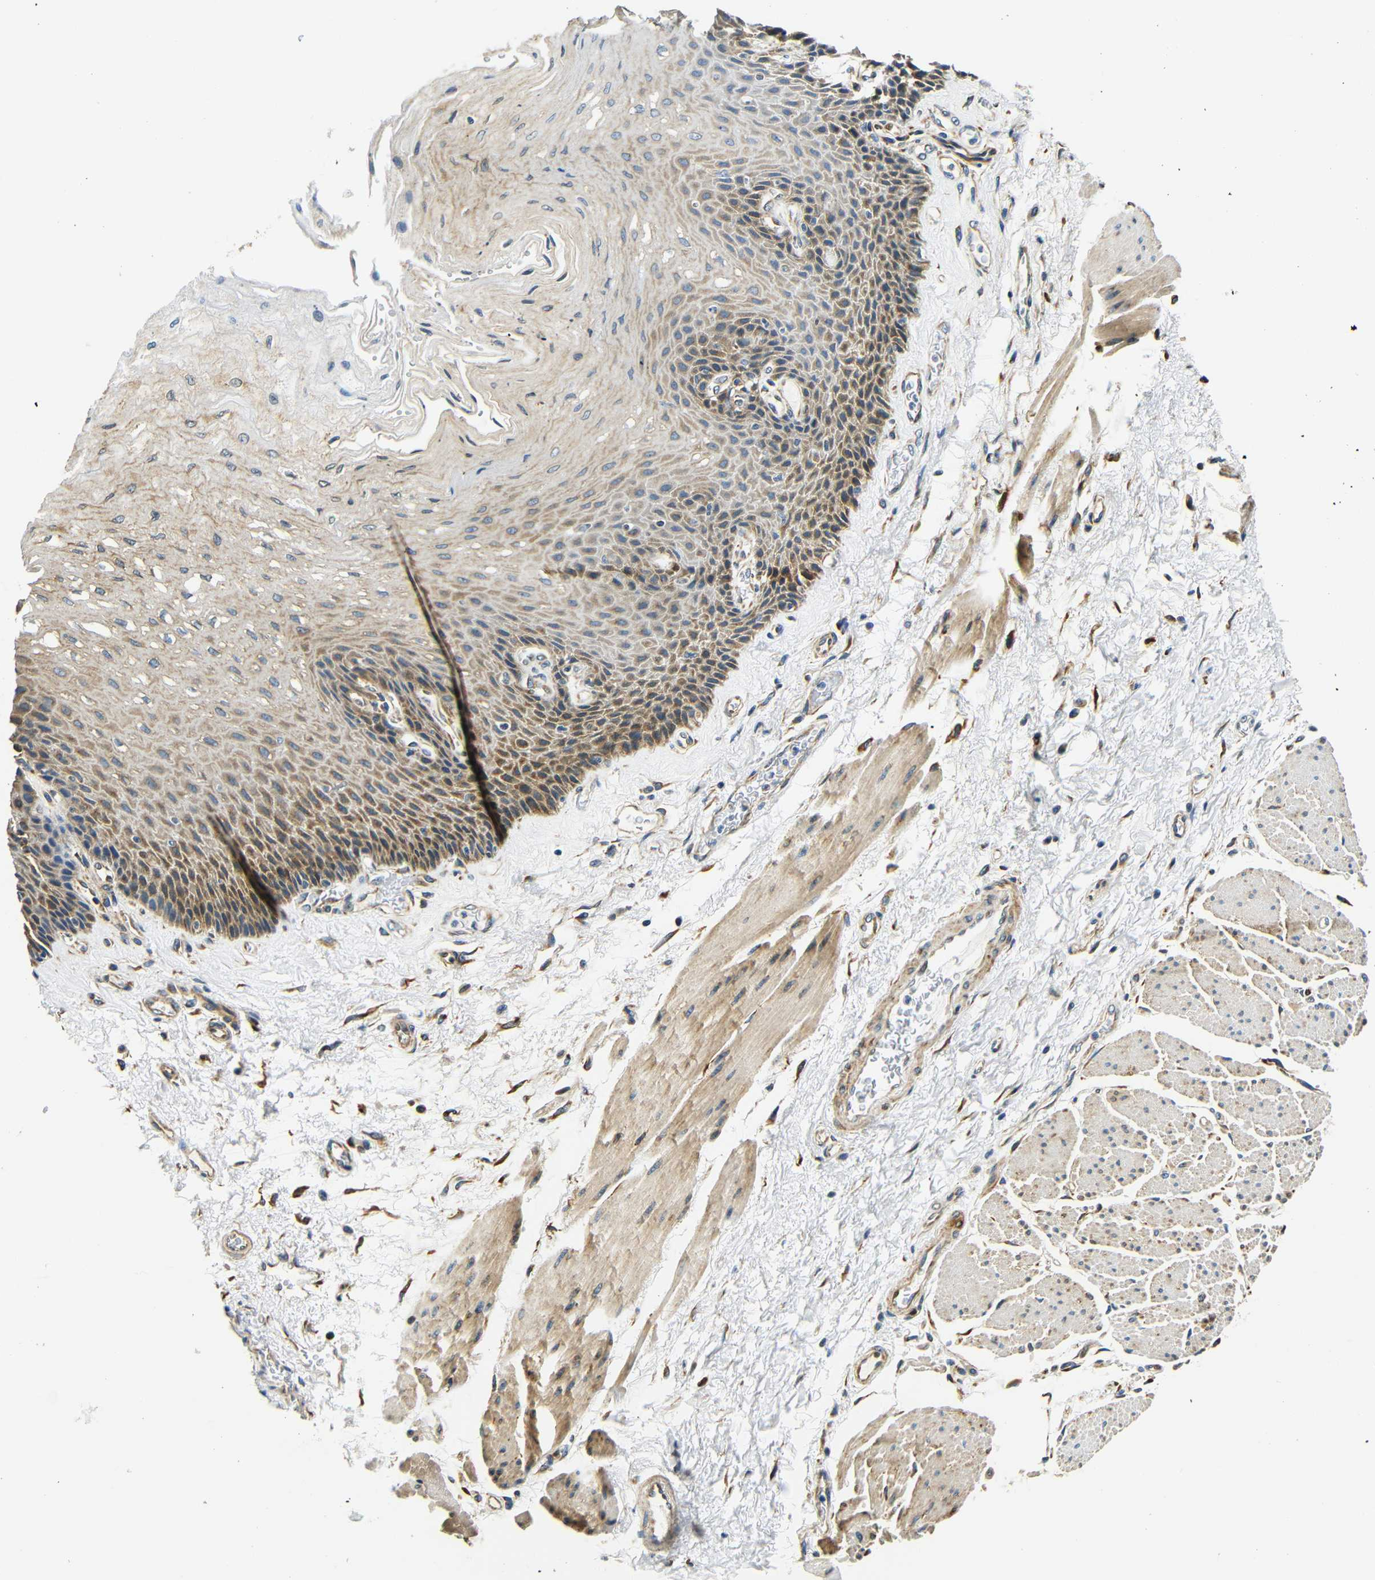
{"staining": {"intensity": "moderate", "quantity": "25%-75%", "location": "cytoplasmic/membranous"}, "tissue": "esophagus", "cell_type": "Squamous epithelial cells", "image_type": "normal", "snomed": [{"axis": "morphology", "description": "Normal tissue, NOS"}, {"axis": "topography", "description": "Esophagus"}], "caption": "IHC image of benign esophagus: human esophagus stained using immunohistochemistry (IHC) shows medium levels of moderate protein expression localized specifically in the cytoplasmic/membranous of squamous epithelial cells, appearing as a cytoplasmic/membranous brown color.", "gene": "VAPB", "patient": {"sex": "female", "age": 72}}